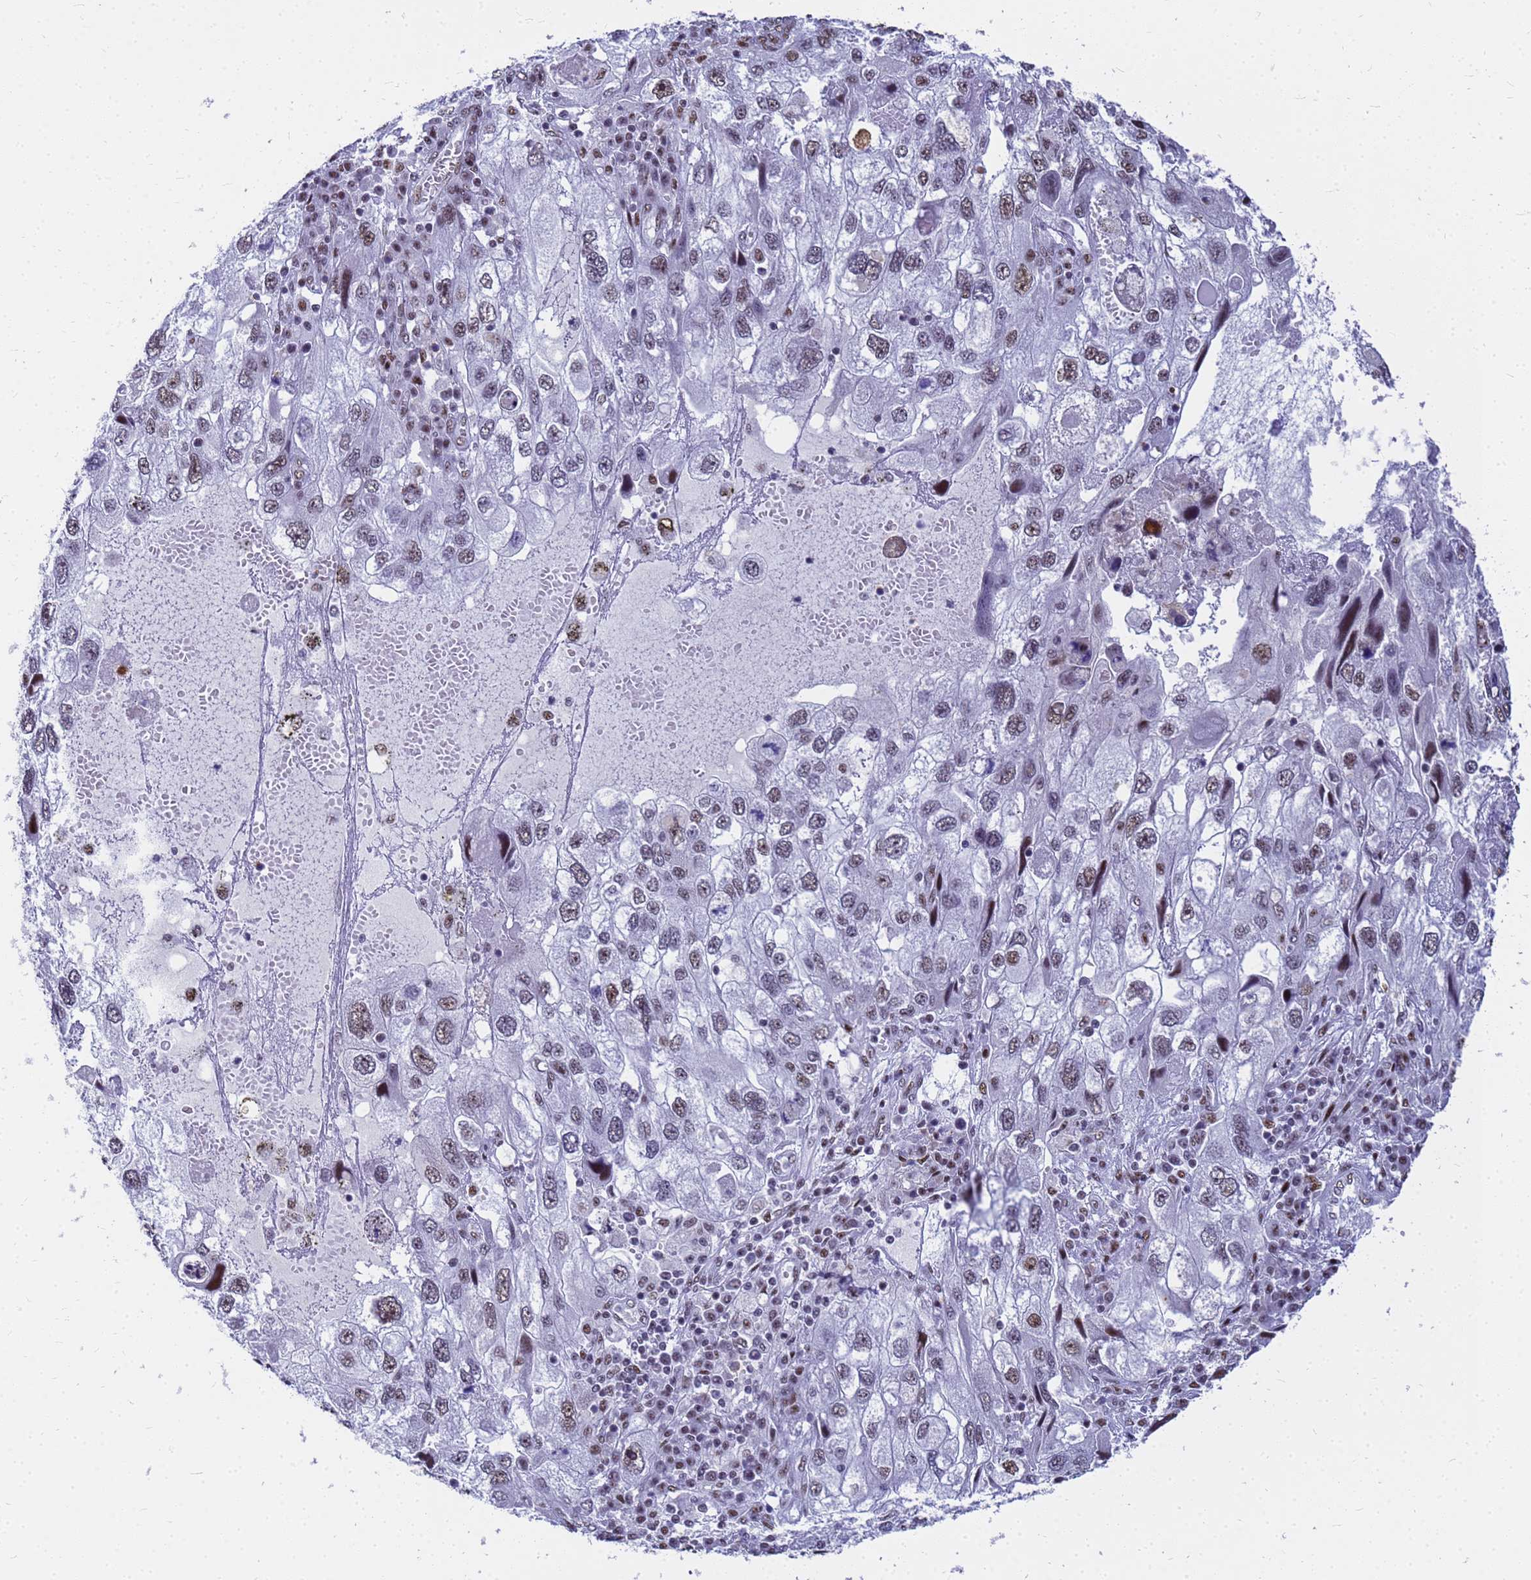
{"staining": {"intensity": "moderate", "quantity": "25%-75%", "location": "nuclear"}, "tissue": "endometrial cancer", "cell_type": "Tumor cells", "image_type": "cancer", "snomed": [{"axis": "morphology", "description": "Adenocarcinoma, NOS"}, {"axis": "topography", "description": "Endometrium"}], "caption": "A brown stain labels moderate nuclear expression of a protein in human adenocarcinoma (endometrial) tumor cells.", "gene": "SART3", "patient": {"sex": "female", "age": 49}}